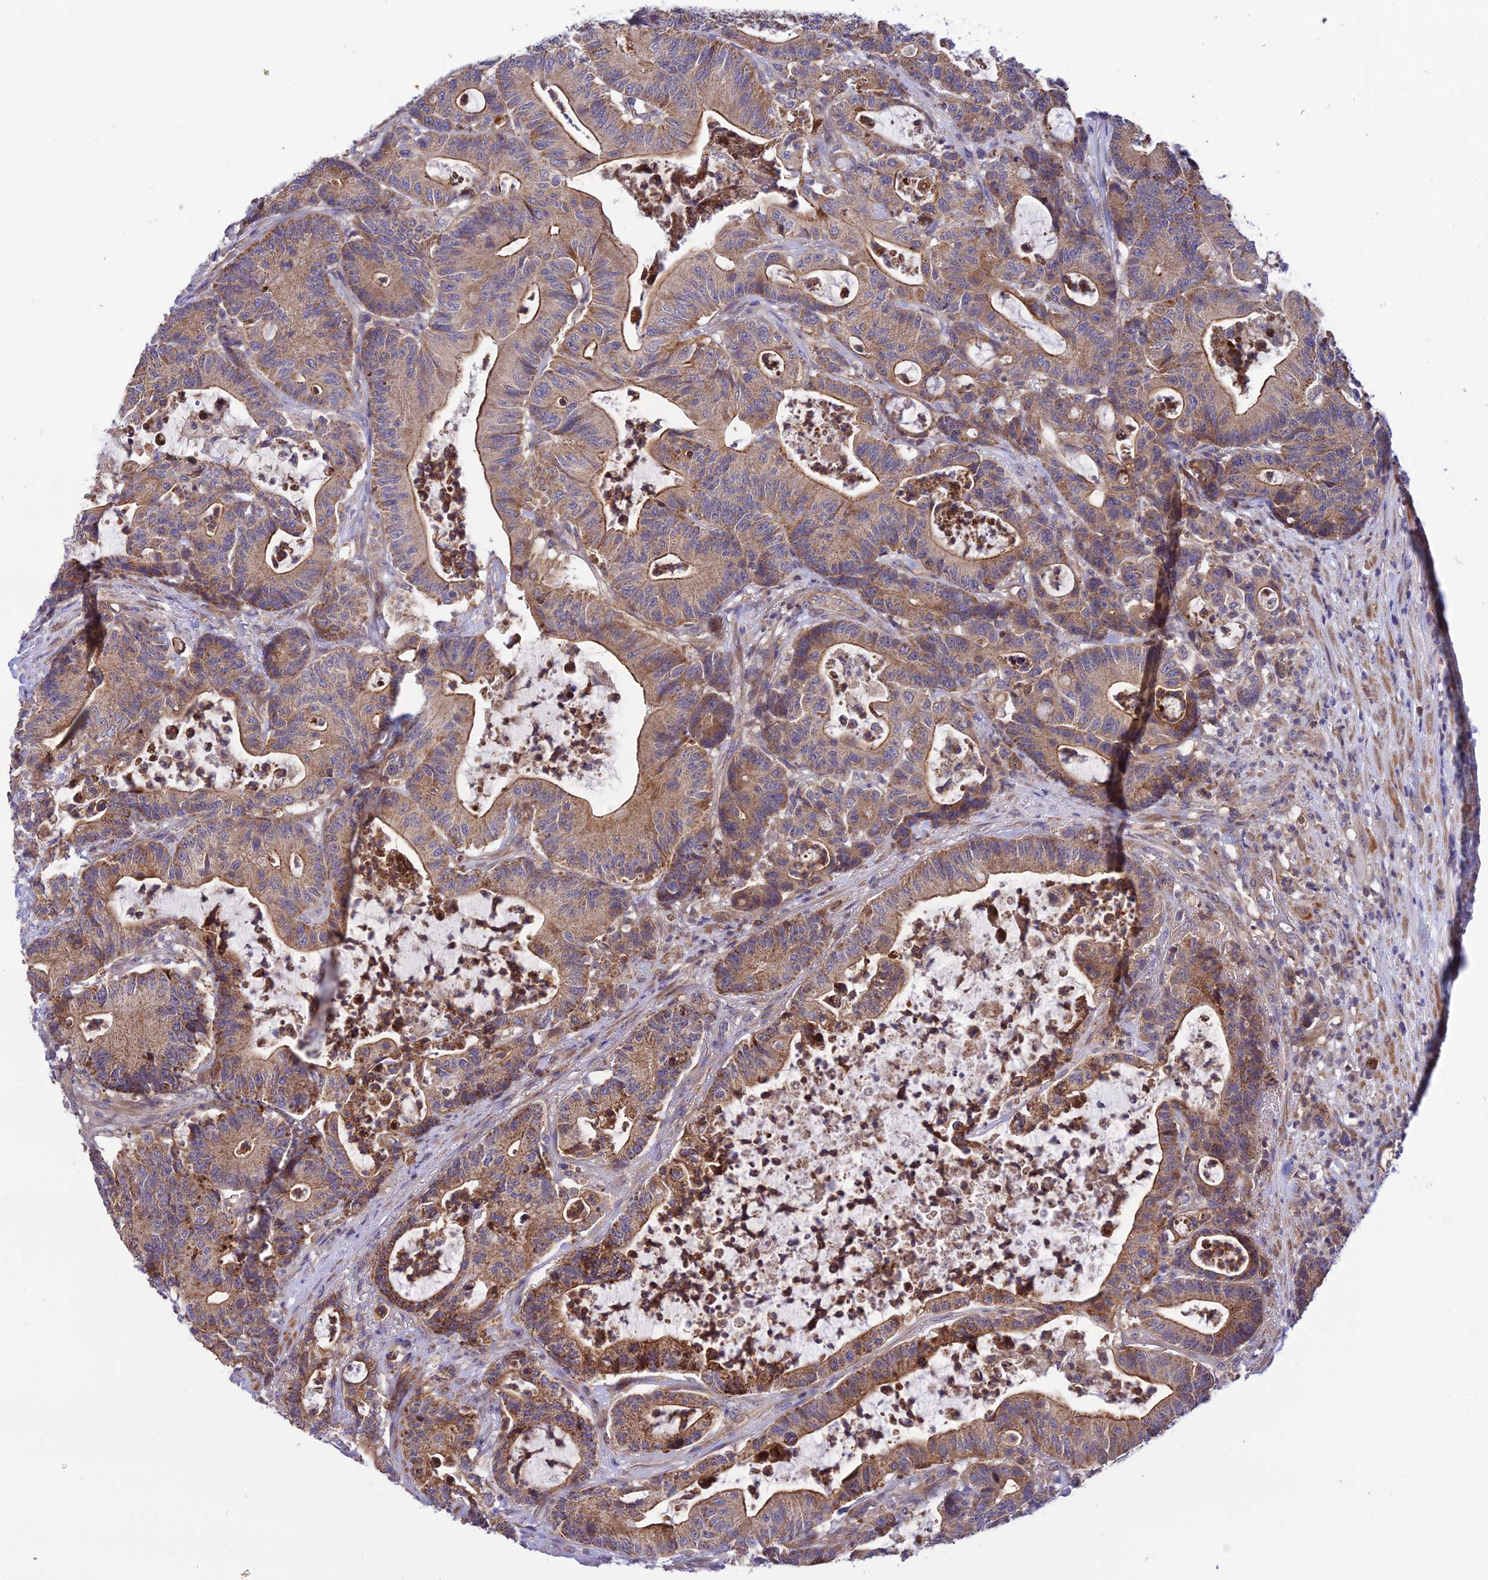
{"staining": {"intensity": "moderate", "quantity": ">75%", "location": "cytoplasmic/membranous"}, "tissue": "colorectal cancer", "cell_type": "Tumor cells", "image_type": "cancer", "snomed": [{"axis": "morphology", "description": "Adenocarcinoma, NOS"}, {"axis": "topography", "description": "Colon"}], "caption": "This is an image of immunohistochemistry (IHC) staining of colorectal adenocarcinoma, which shows moderate positivity in the cytoplasmic/membranous of tumor cells.", "gene": "TRIM43B", "patient": {"sex": "female", "age": 84}}